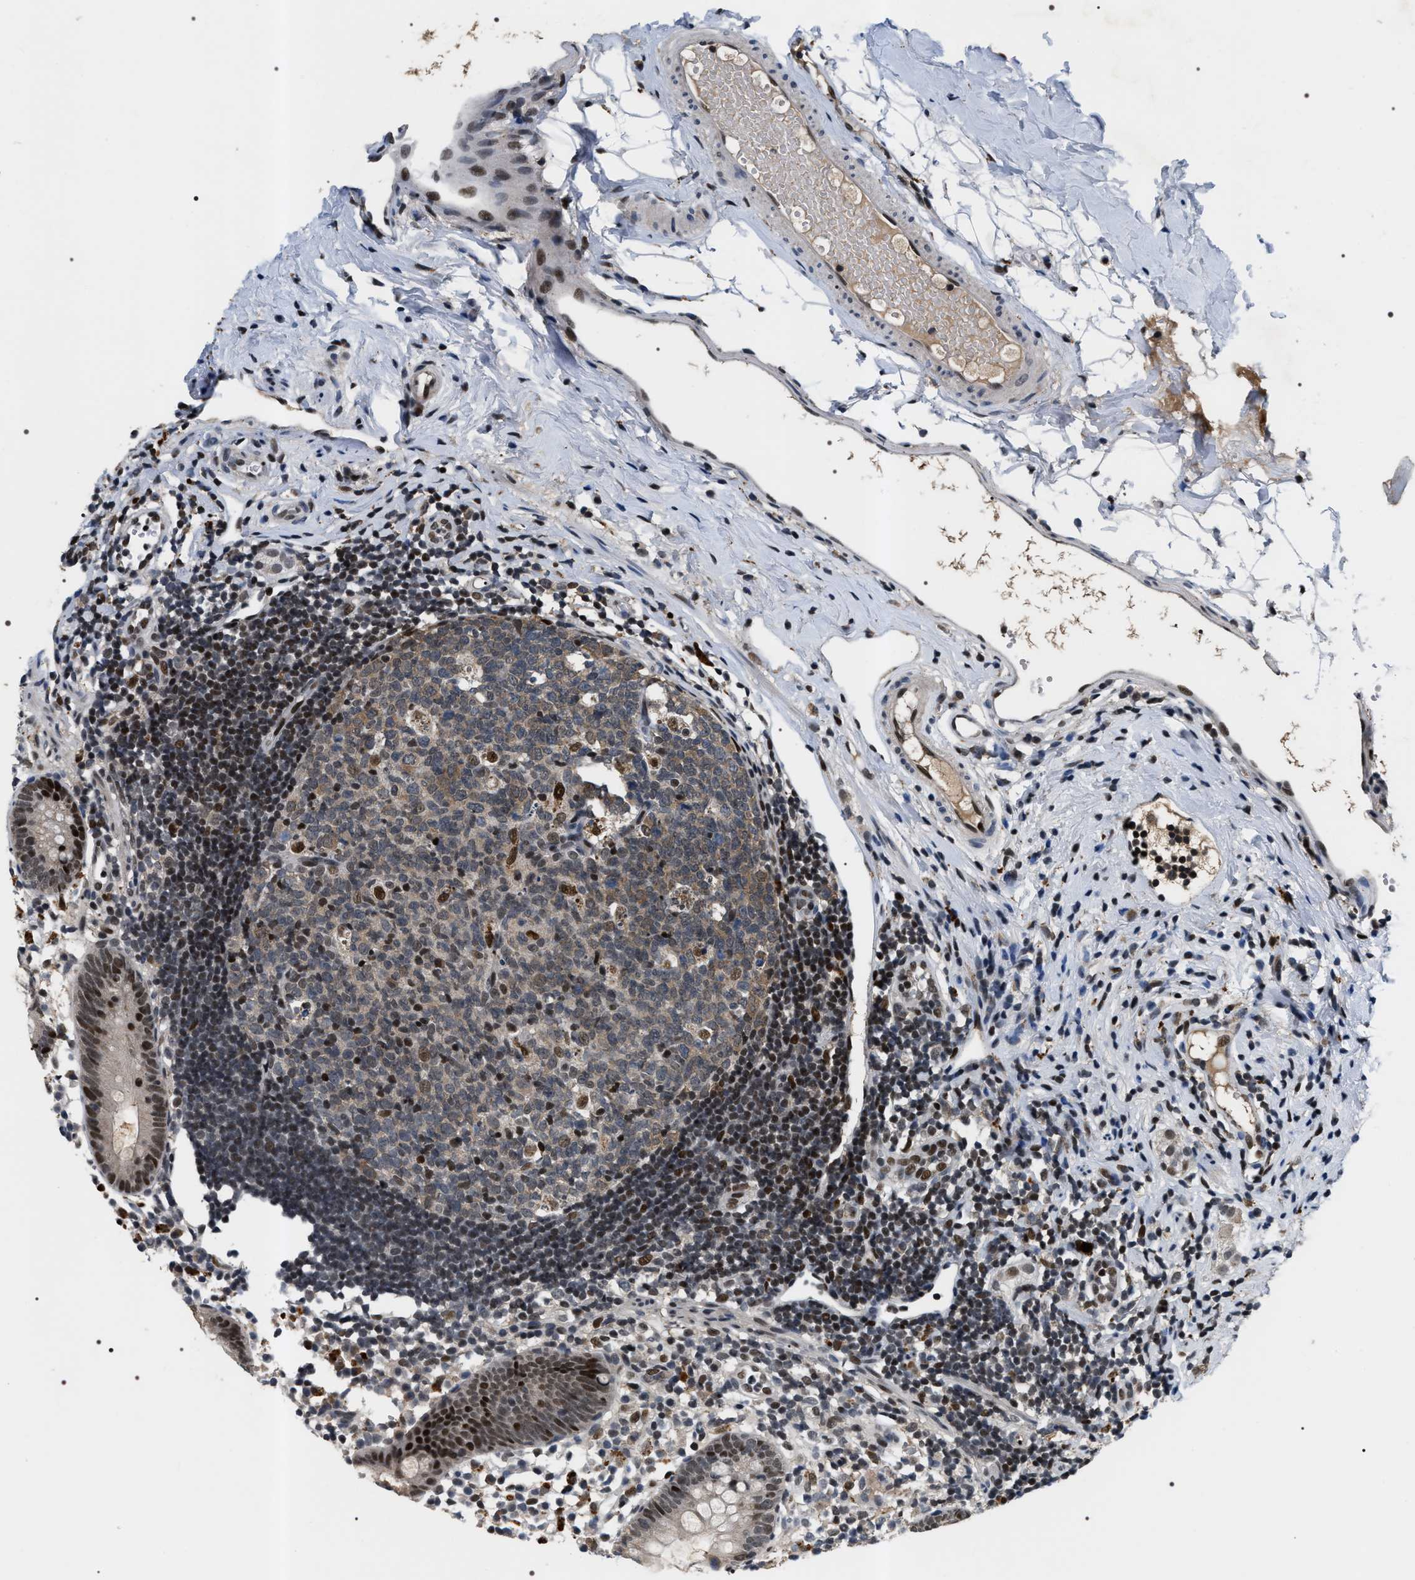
{"staining": {"intensity": "strong", "quantity": ">75%", "location": "nuclear"}, "tissue": "appendix", "cell_type": "Glandular cells", "image_type": "normal", "snomed": [{"axis": "morphology", "description": "Normal tissue, NOS"}, {"axis": "topography", "description": "Appendix"}], "caption": "Immunohistochemistry image of unremarkable appendix stained for a protein (brown), which exhibits high levels of strong nuclear expression in approximately >75% of glandular cells.", "gene": "C7orf25", "patient": {"sex": "female", "age": 20}}